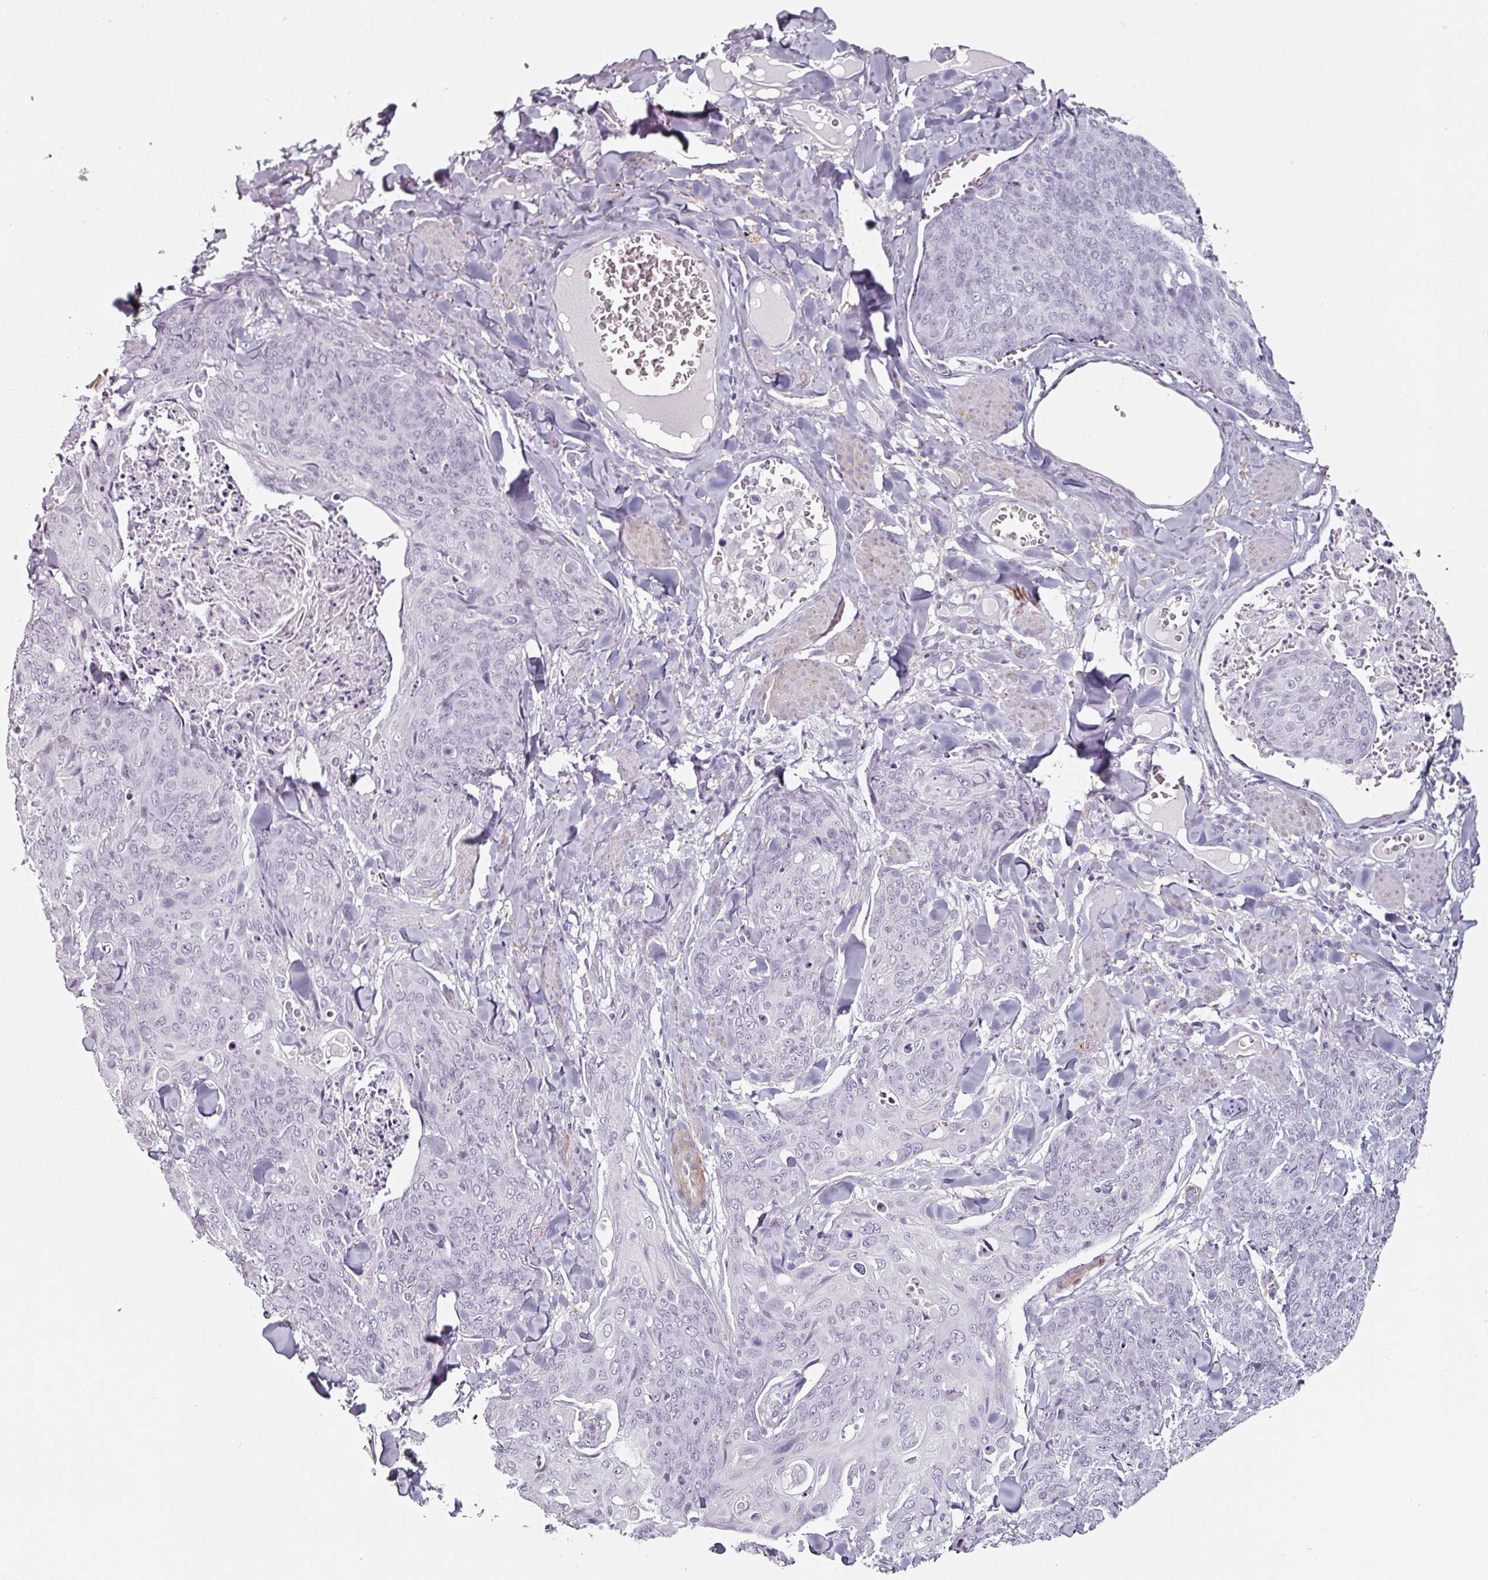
{"staining": {"intensity": "negative", "quantity": "none", "location": "none"}, "tissue": "skin cancer", "cell_type": "Tumor cells", "image_type": "cancer", "snomed": [{"axis": "morphology", "description": "Squamous cell carcinoma, NOS"}, {"axis": "topography", "description": "Skin"}, {"axis": "topography", "description": "Vulva"}], "caption": "A micrograph of skin squamous cell carcinoma stained for a protein displays no brown staining in tumor cells. (DAB immunohistochemistry (IHC), high magnification).", "gene": "CAP2", "patient": {"sex": "female", "age": 85}}